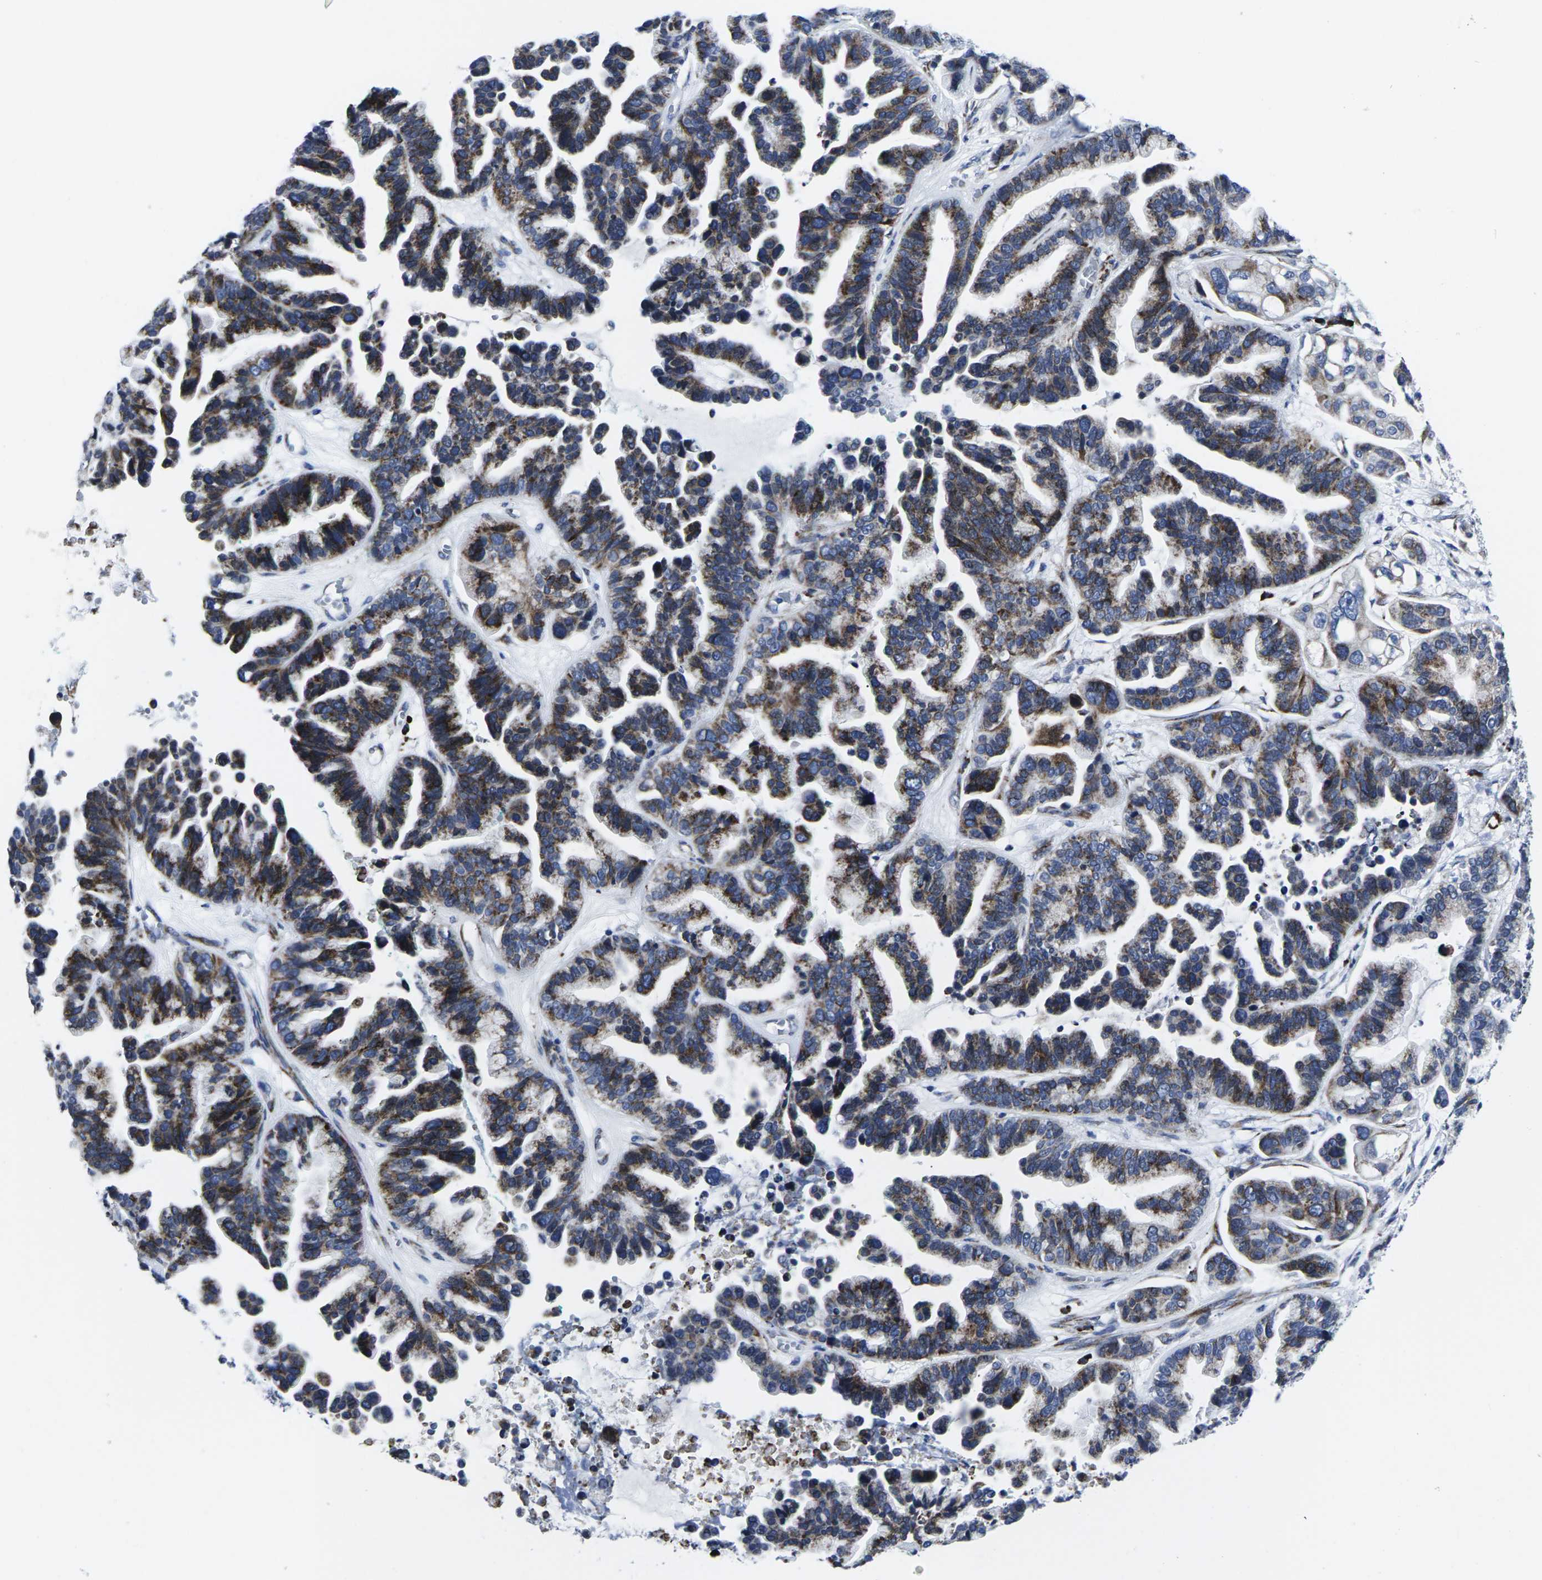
{"staining": {"intensity": "strong", "quantity": ">75%", "location": "cytoplasmic/membranous"}, "tissue": "ovarian cancer", "cell_type": "Tumor cells", "image_type": "cancer", "snomed": [{"axis": "morphology", "description": "Cystadenocarcinoma, serous, NOS"}, {"axis": "topography", "description": "Ovary"}], "caption": "There is high levels of strong cytoplasmic/membranous positivity in tumor cells of ovarian serous cystadenocarcinoma, as demonstrated by immunohistochemical staining (brown color).", "gene": "RPN1", "patient": {"sex": "female", "age": 56}}